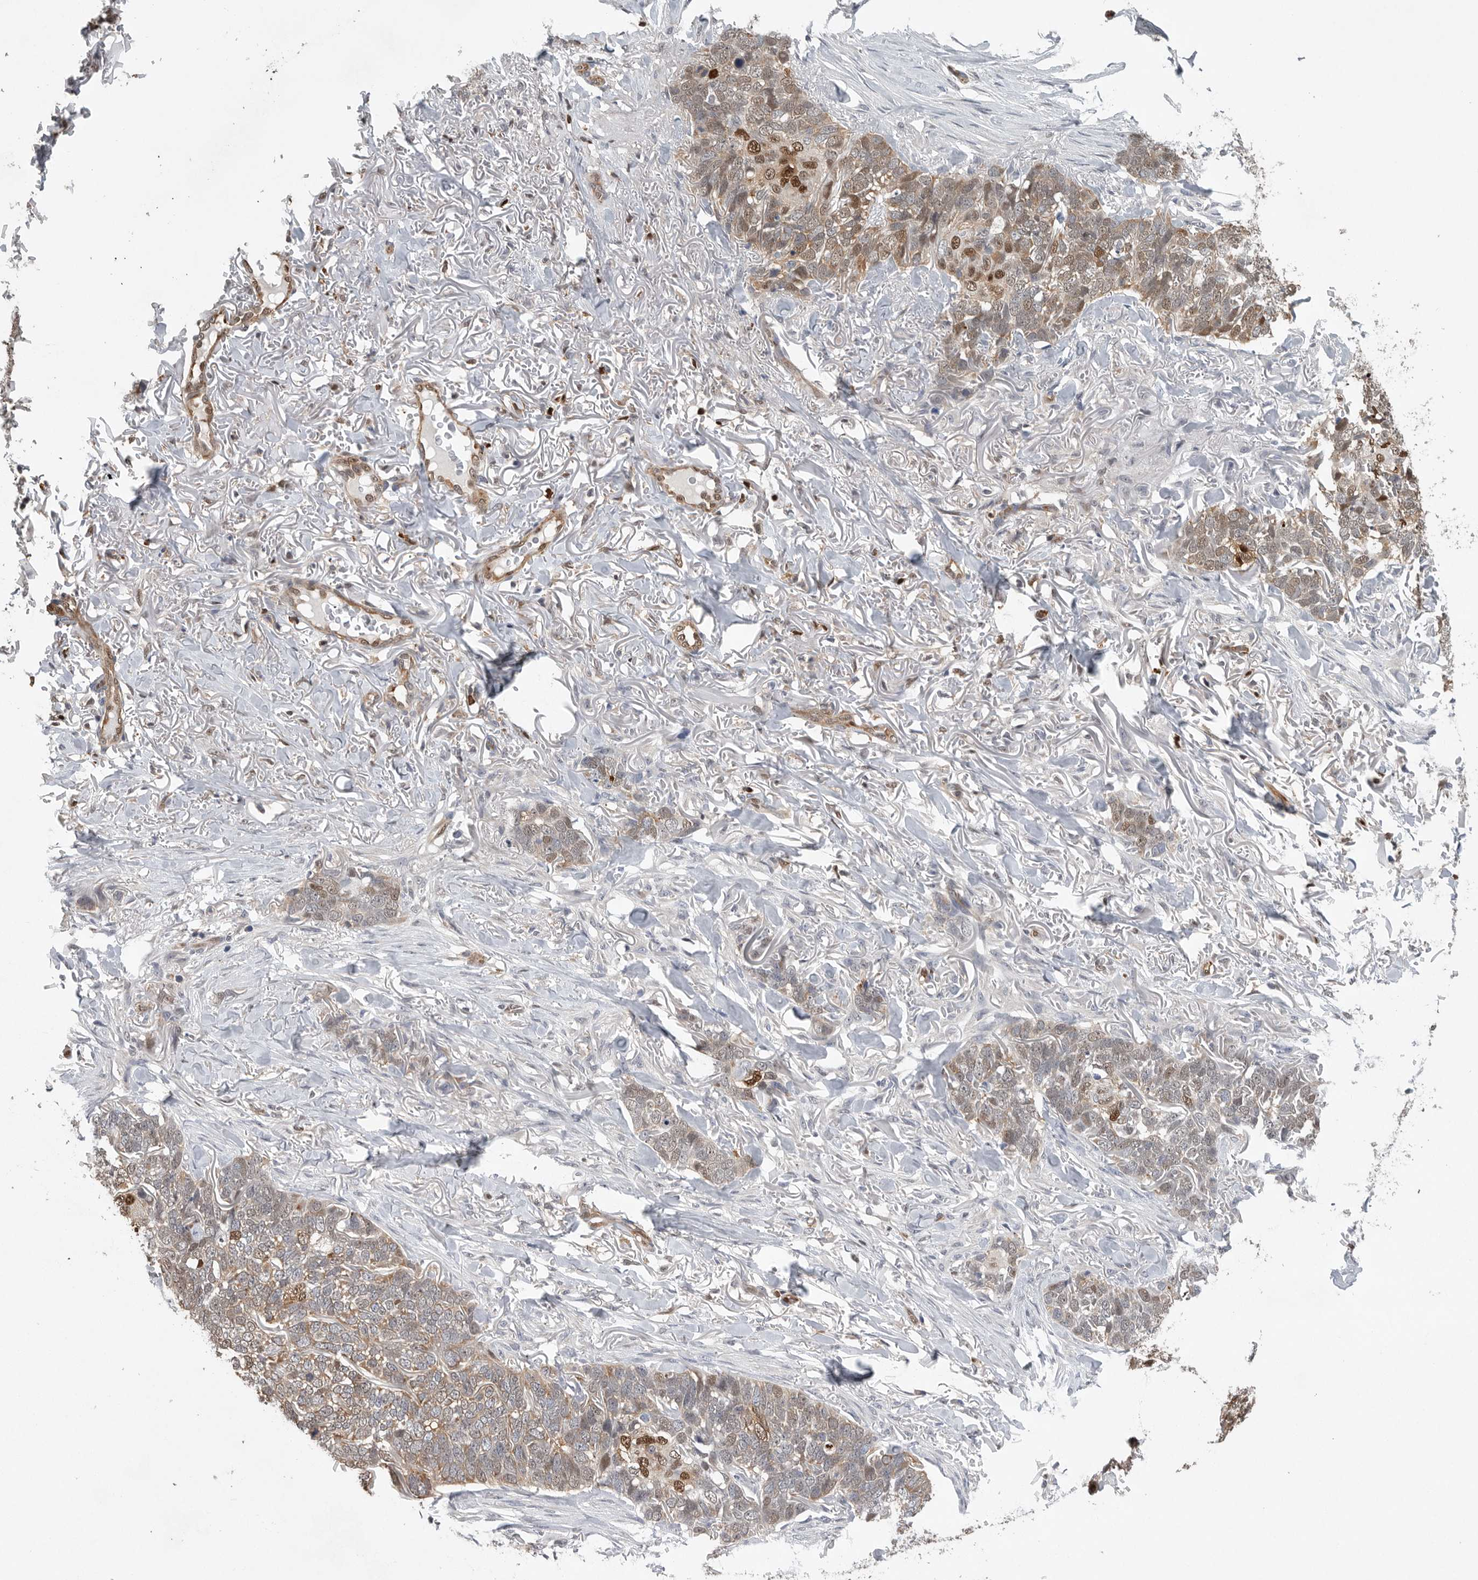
{"staining": {"intensity": "weak", "quantity": ">75%", "location": "cytoplasmic/membranous,nuclear"}, "tissue": "skin cancer", "cell_type": "Tumor cells", "image_type": "cancer", "snomed": [{"axis": "morphology", "description": "Normal tissue, NOS"}, {"axis": "morphology", "description": "Basal cell carcinoma"}, {"axis": "topography", "description": "Skin"}], "caption": "Tumor cells demonstrate low levels of weak cytoplasmic/membranous and nuclear positivity in approximately >75% of cells in skin cancer.", "gene": "PDCD4", "patient": {"sex": "male", "age": 77}}